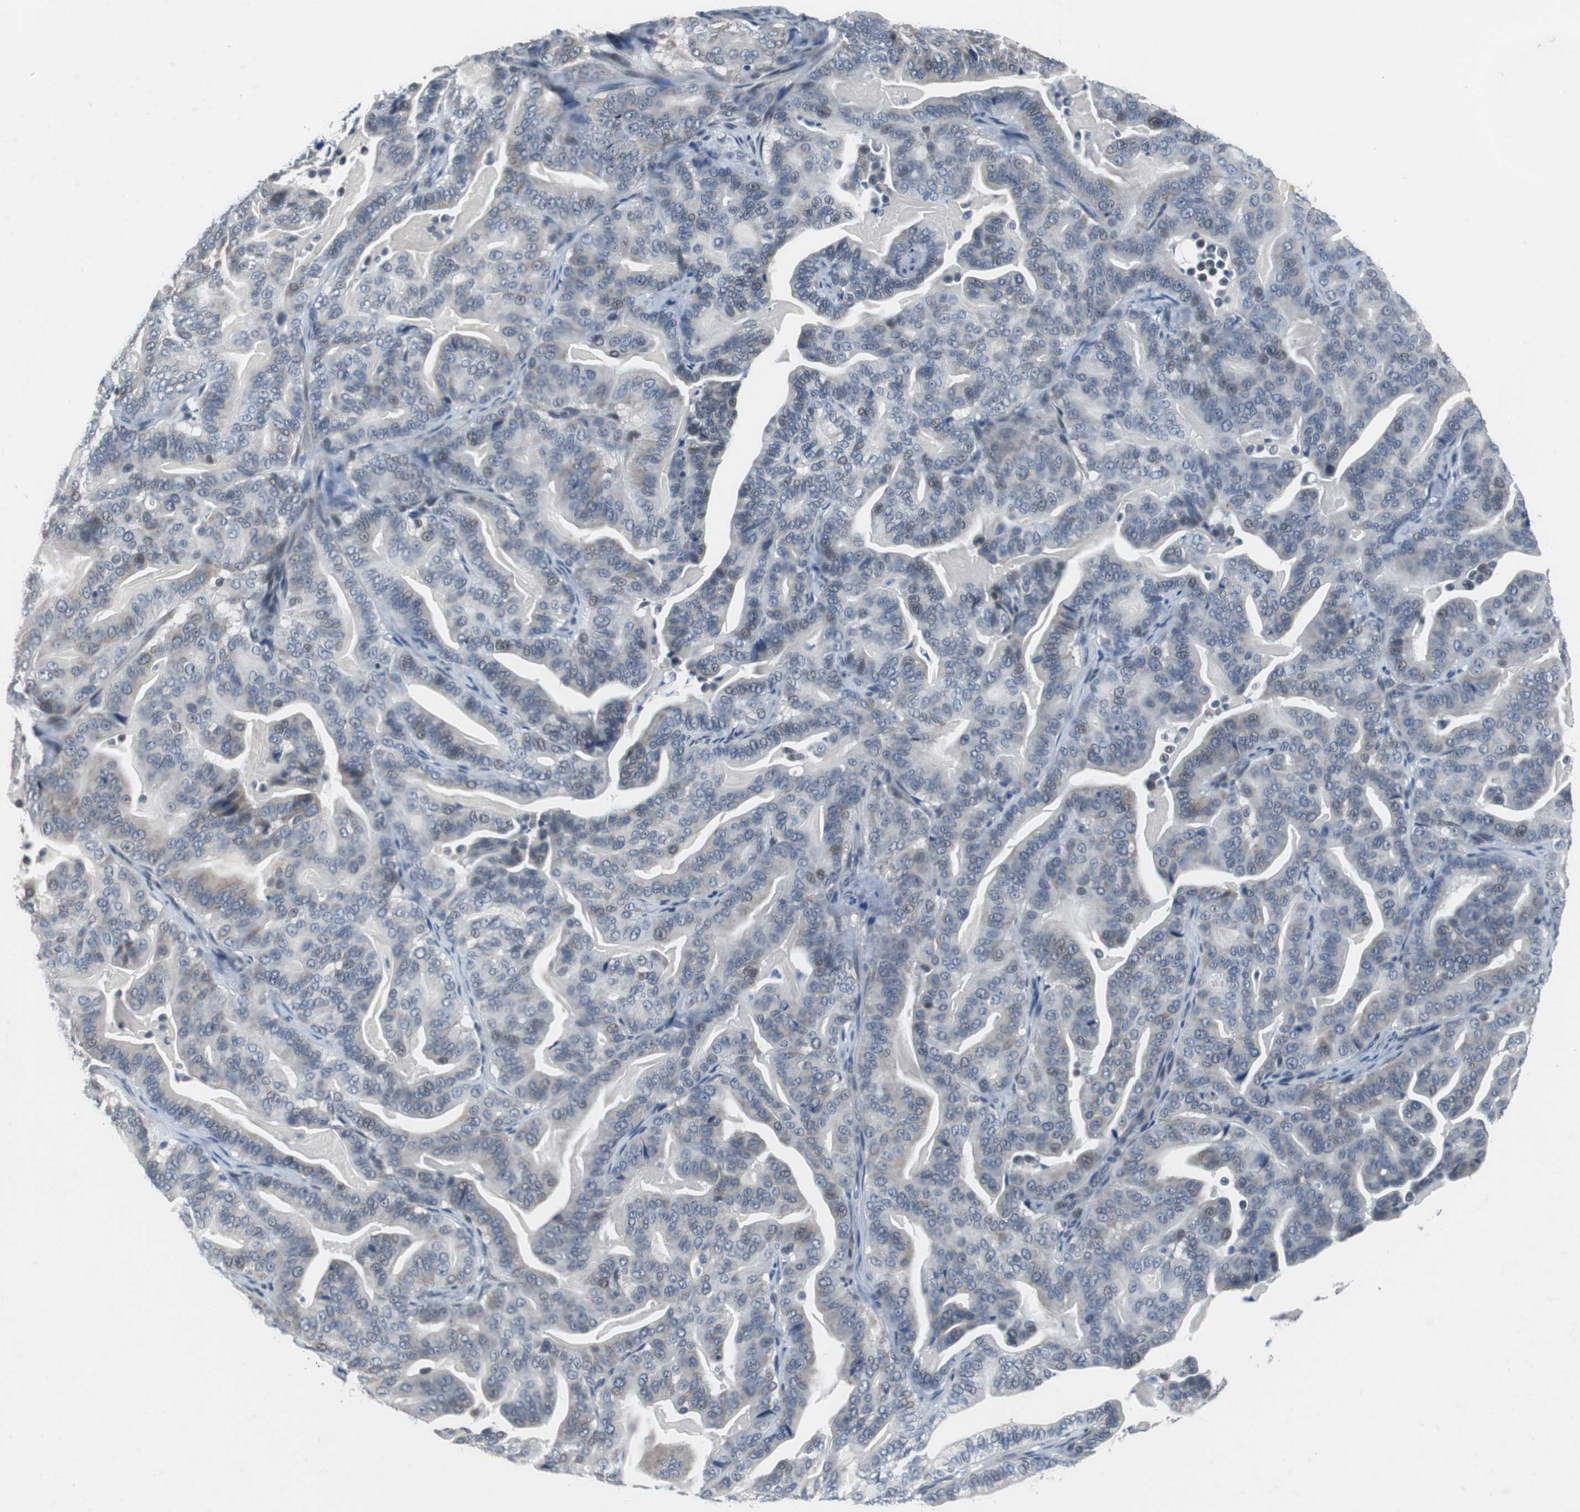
{"staining": {"intensity": "weak", "quantity": "<25%", "location": "nuclear"}, "tissue": "pancreatic cancer", "cell_type": "Tumor cells", "image_type": "cancer", "snomed": [{"axis": "morphology", "description": "Adenocarcinoma, NOS"}, {"axis": "topography", "description": "Pancreas"}], "caption": "Micrograph shows no protein expression in tumor cells of pancreatic cancer tissue.", "gene": "TP63", "patient": {"sex": "male", "age": 63}}